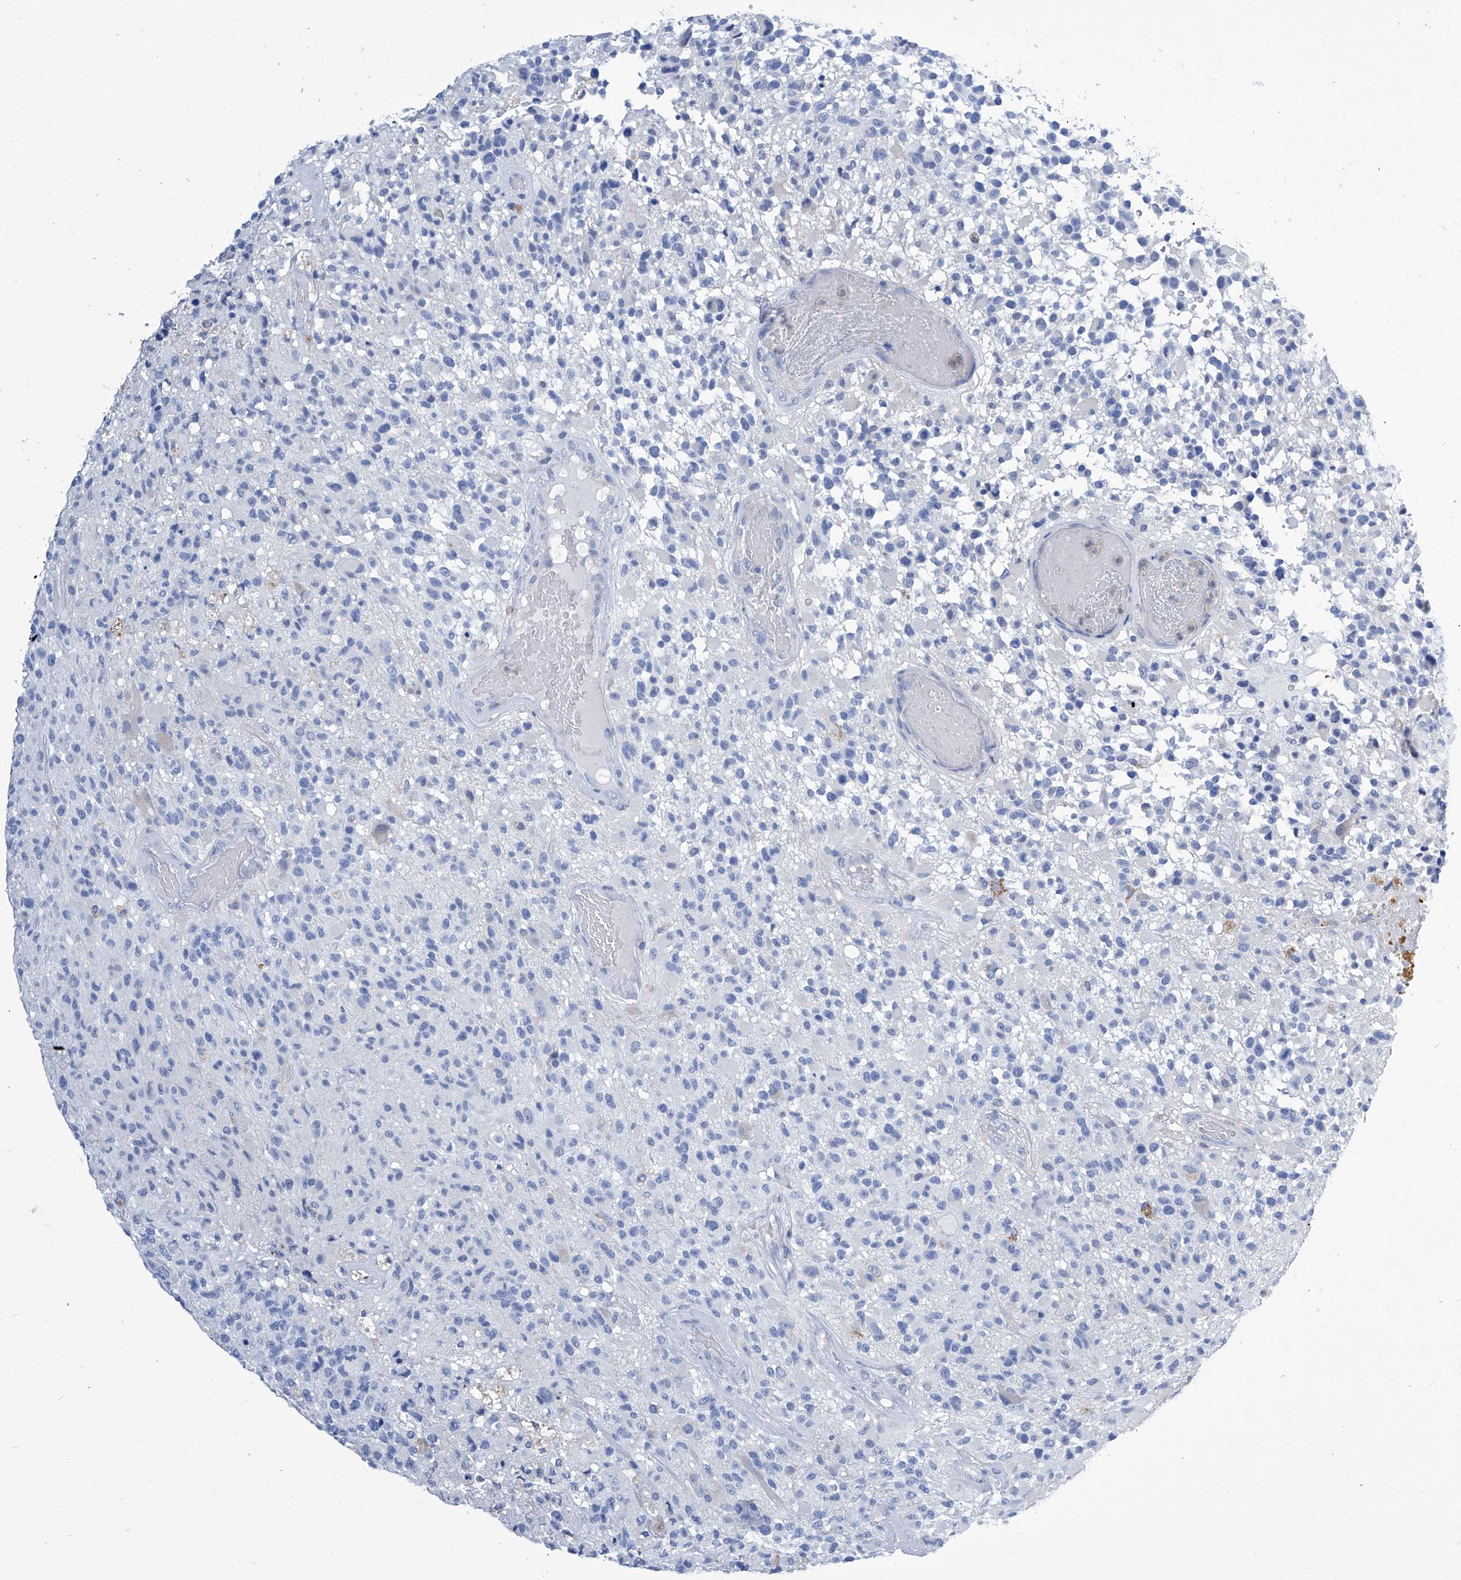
{"staining": {"intensity": "negative", "quantity": "none", "location": "none"}, "tissue": "glioma", "cell_type": "Tumor cells", "image_type": "cancer", "snomed": [{"axis": "morphology", "description": "Glioma, malignant, High grade"}, {"axis": "morphology", "description": "Glioblastoma, NOS"}, {"axis": "topography", "description": "Brain"}], "caption": "The image shows no staining of tumor cells in glioma.", "gene": "IMPA2", "patient": {"sex": "male", "age": 60}}